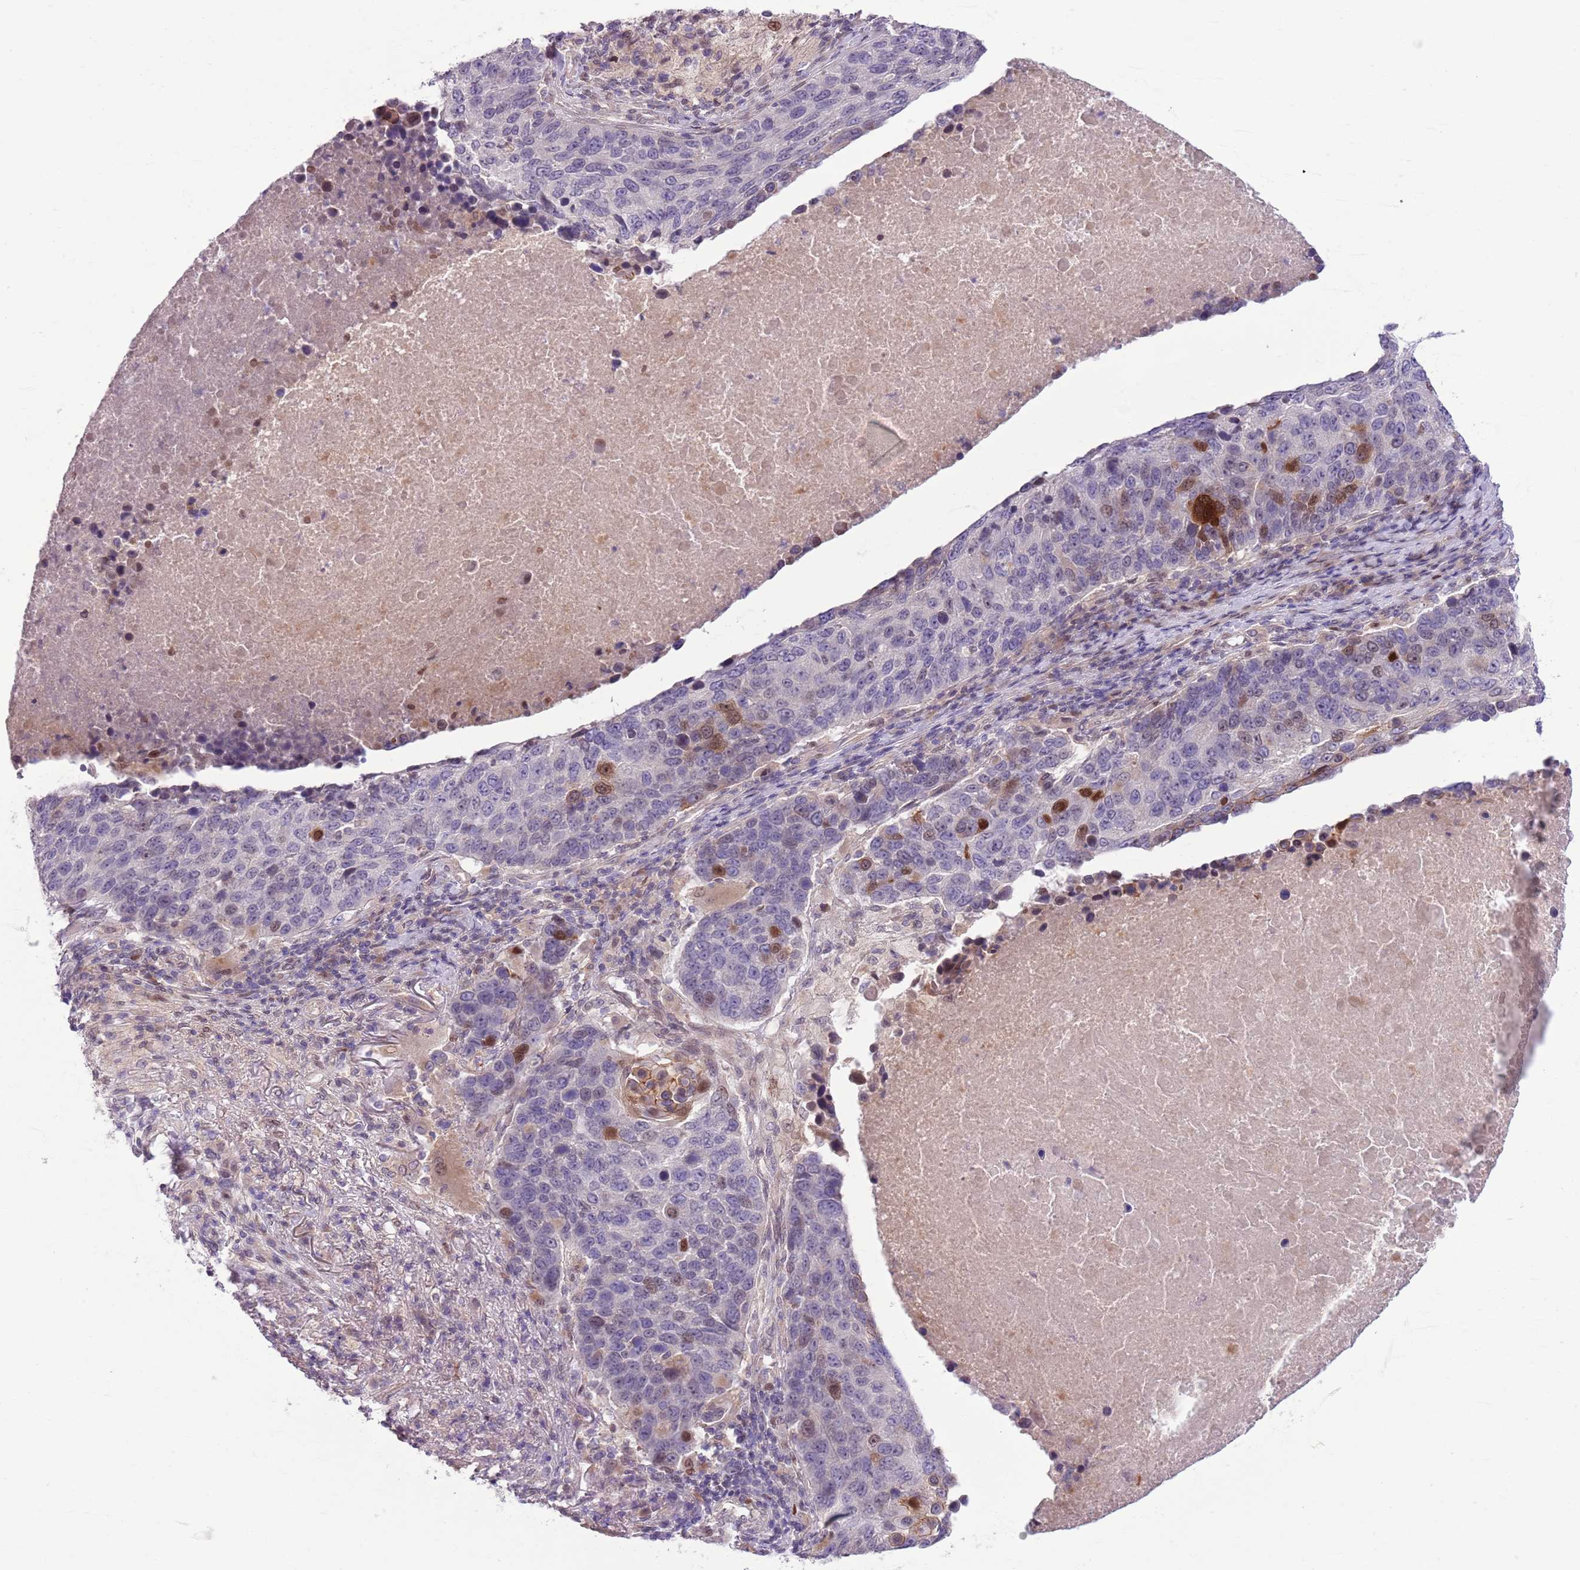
{"staining": {"intensity": "moderate", "quantity": "<25%", "location": "nuclear"}, "tissue": "lung cancer", "cell_type": "Tumor cells", "image_type": "cancer", "snomed": [{"axis": "morphology", "description": "Normal tissue, NOS"}, {"axis": "morphology", "description": "Squamous cell carcinoma, NOS"}, {"axis": "topography", "description": "Lymph node"}, {"axis": "topography", "description": "Lung"}], "caption": "Immunohistochemical staining of human lung squamous cell carcinoma displays low levels of moderate nuclear expression in approximately <25% of tumor cells.", "gene": "CCND2", "patient": {"sex": "male", "age": 66}}